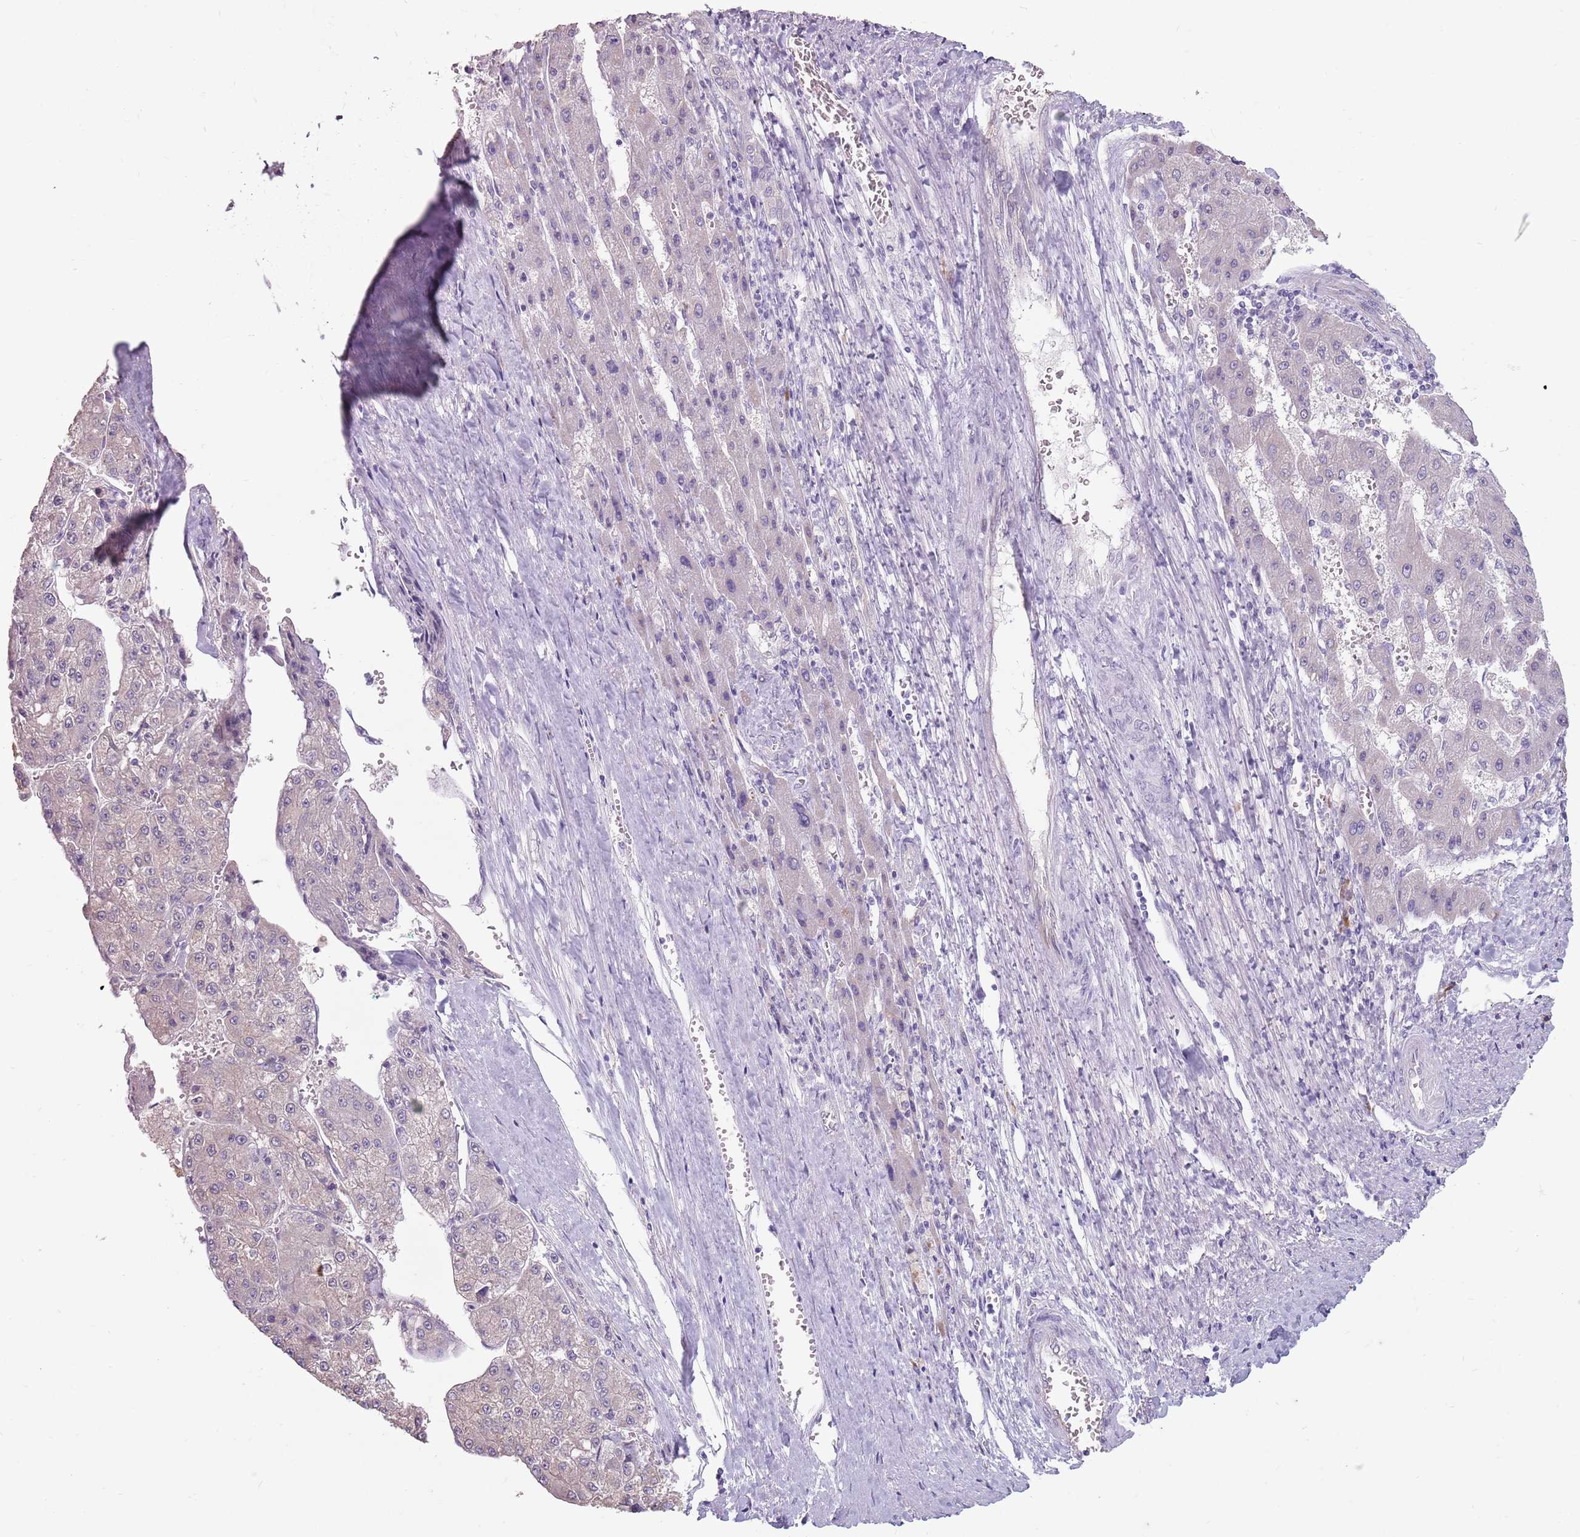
{"staining": {"intensity": "negative", "quantity": "none", "location": "none"}, "tissue": "liver cancer", "cell_type": "Tumor cells", "image_type": "cancer", "snomed": [{"axis": "morphology", "description": "Carcinoma, Hepatocellular, NOS"}, {"axis": "topography", "description": "Liver"}], "caption": "Liver hepatocellular carcinoma stained for a protein using immunohistochemistry demonstrates no staining tumor cells.", "gene": "STYK1", "patient": {"sex": "female", "age": 73}}